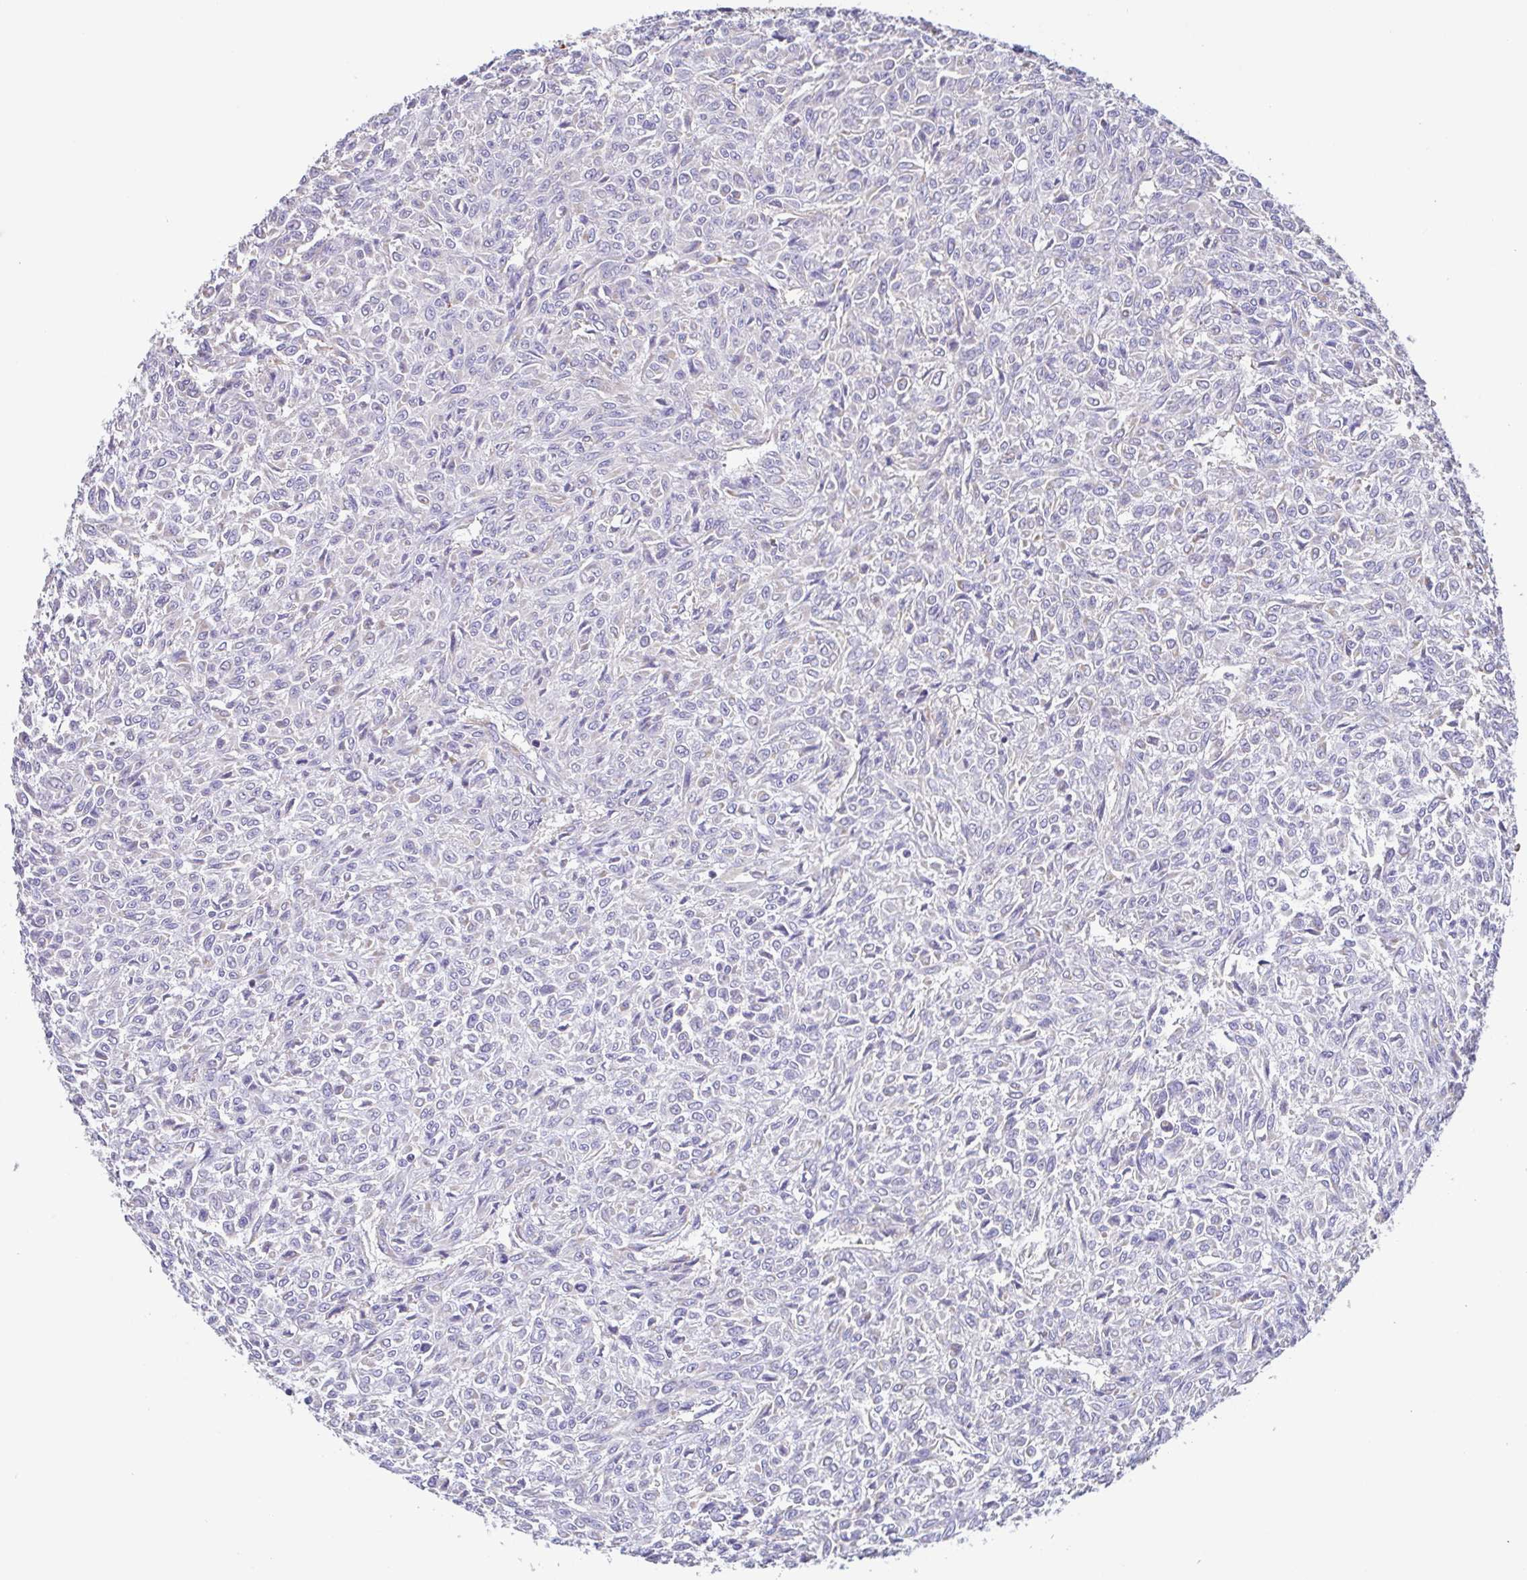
{"staining": {"intensity": "negative", "quantity": "none", "location": "none"}, "tissue": "renal cancer", "cell_type": "Tumor cells", "image_type": "cancer", "snomed": [{"axis": "morphology", "description": "Adenocarcinoma, NOS"}, {"axis": "topography", "description": "Kidney"}], "caption": "IHC image of human renal adenocarcinoma stained for a protein (brown), which exhibits no staining in tumor cells.", "gene": "GINM1", "patient": {"sex": "male", "age": 58}}